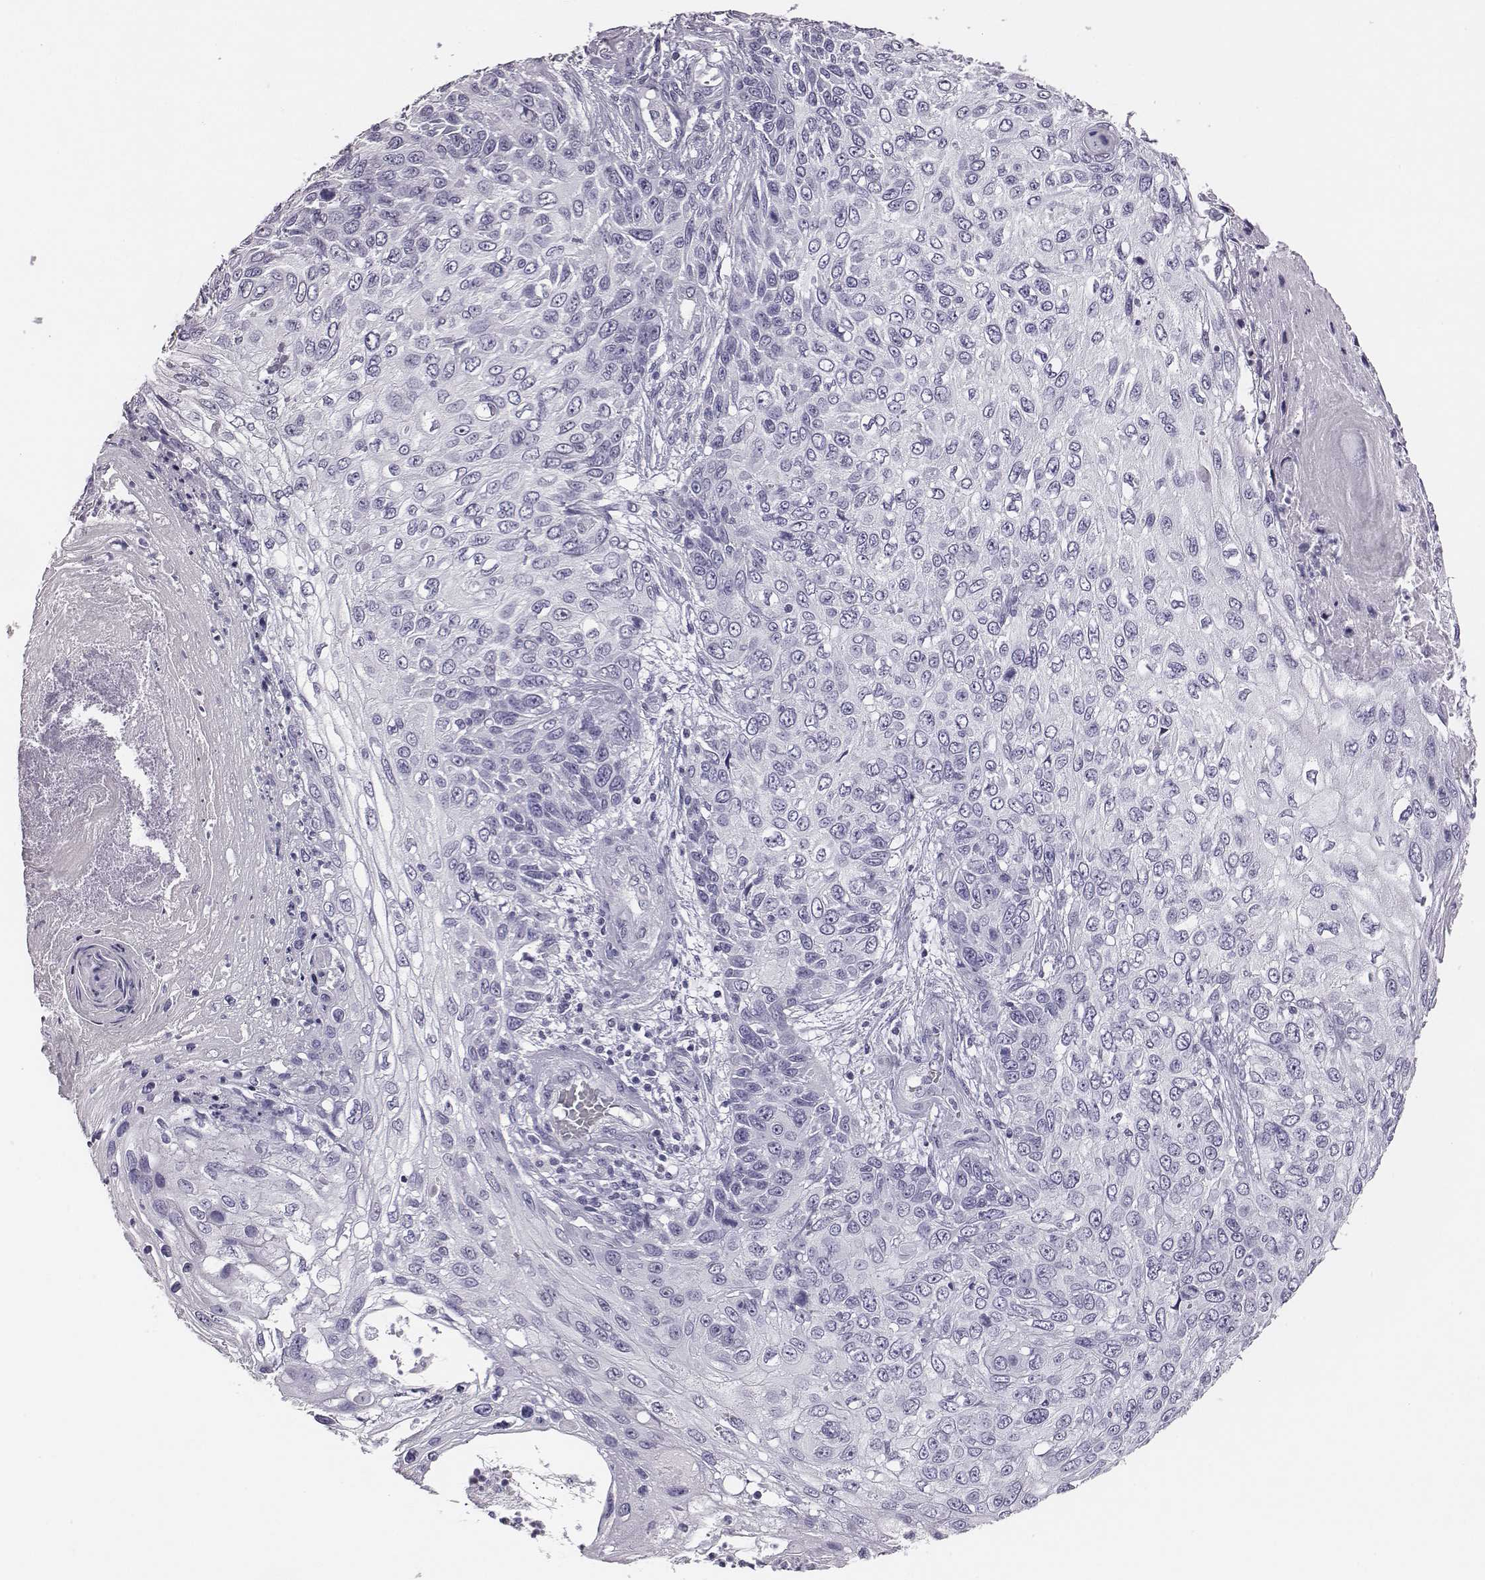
{"staining": {"intensity": "negative", "quantity": "none", "location": "none"}, "tissue": "skin cancer", "cell_type": "Tumor cells", "image_type": "cancer", "snomed": [{"axis": "morphology", "description": "Squamous cell carcinoma, NOS"}, {"axis": "topography", "description": "Skin"}], "caption": "Immunohistochemistry (IHC) histopathology image of skin squamous cell carcinoma stained for a protein (brown), which shows no positivity in tumor cells.", "gene": "ACOD1", "patient": {"sex": "male", "age": 92}}